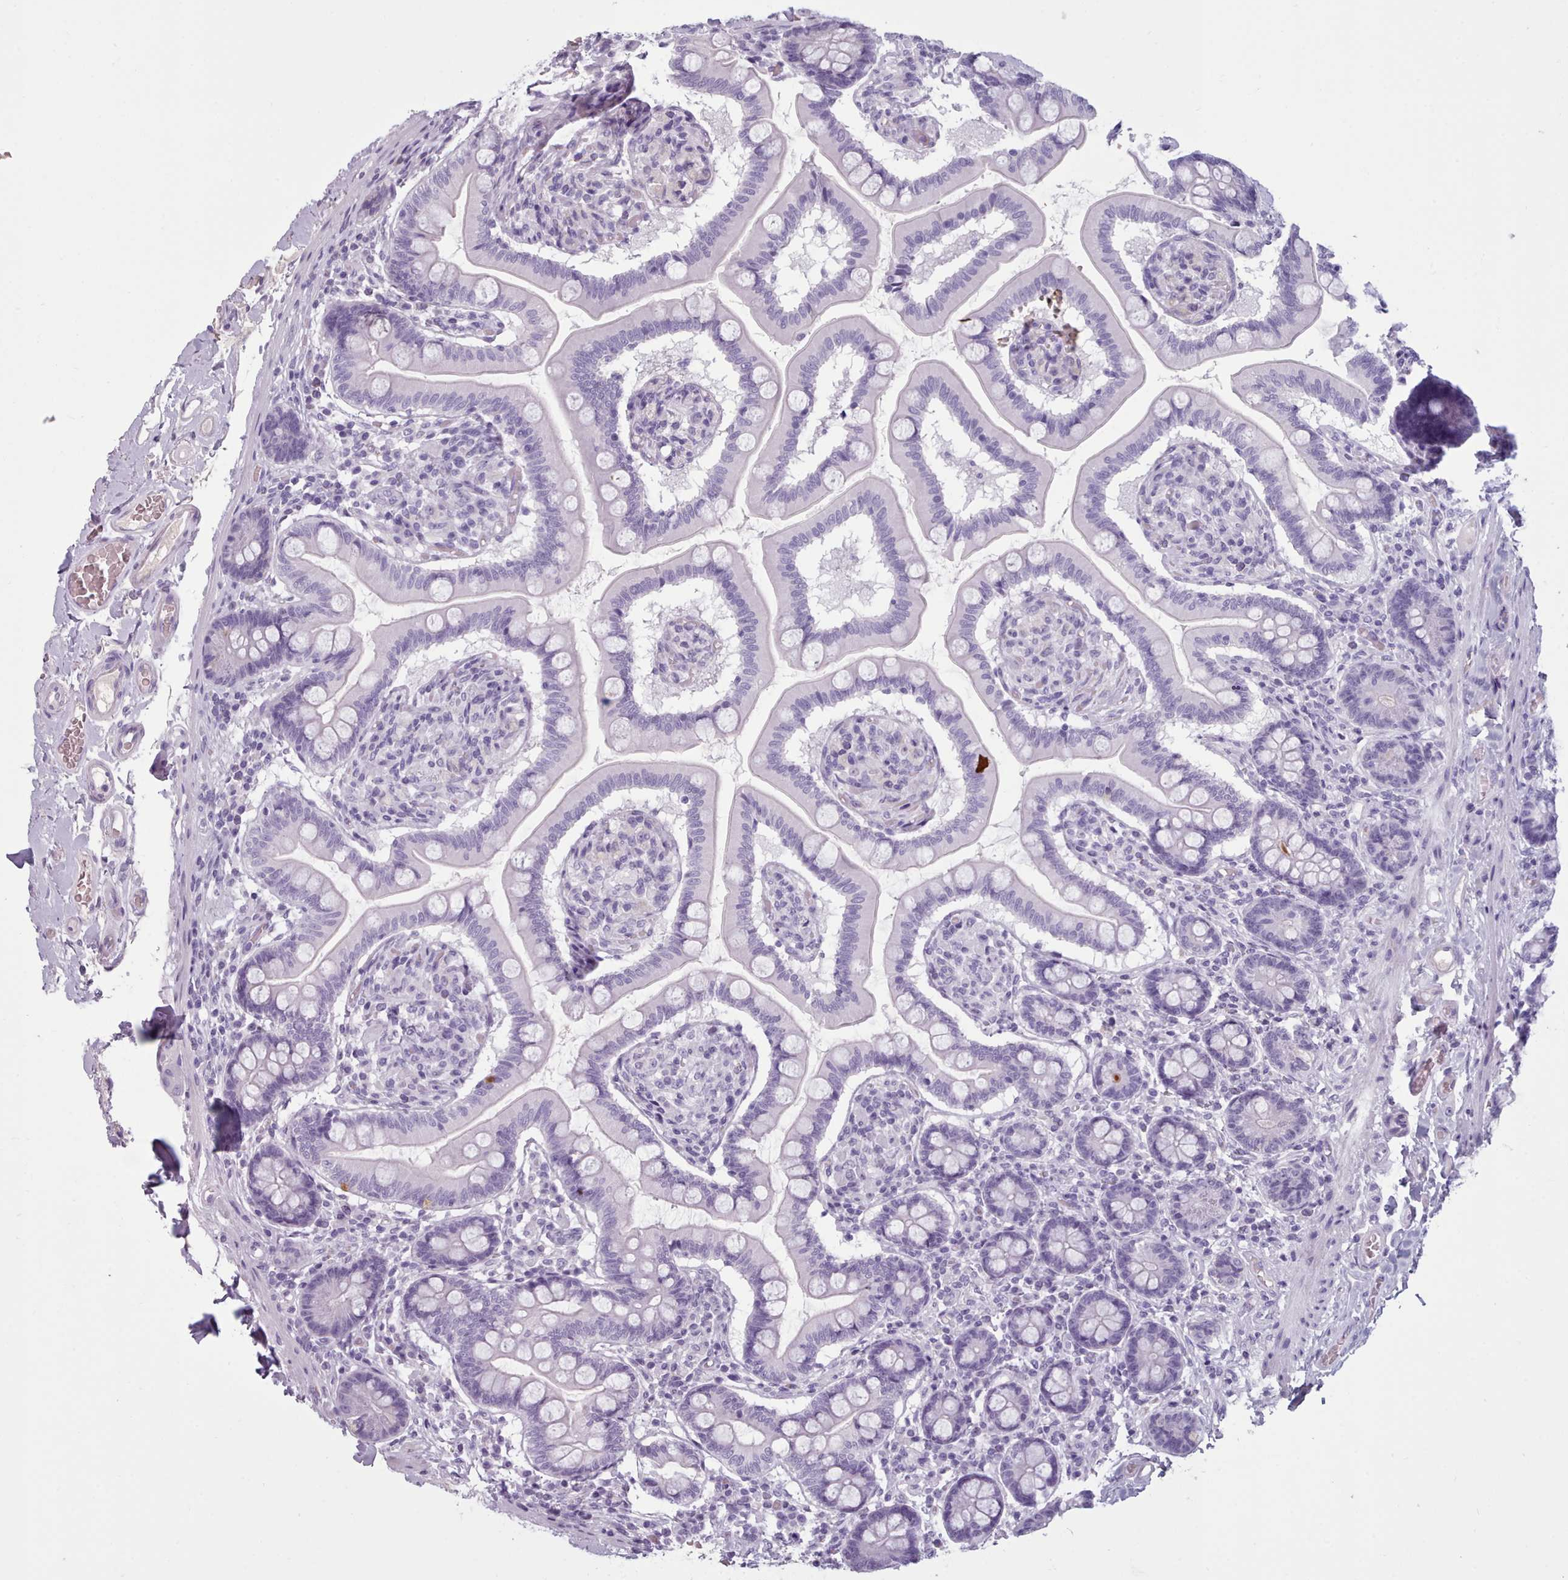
{"staining": {"intensity": "strong", "quantity": "<25%", "location": "cytoplasmic/membranous"}, "tissue": "small intestine", "cell_type": "Glandular cells", "image_type": "normal", "snomed": [{"axis": "morphology", "description": "Normal tissue, NOS"}, {"axis": "topography", "description": "Small intestine"}], "caption": "Unremarkable small intestine reveals strong cytoplasmic/membranous positivity in approximately <25% of glandular cells, visualized by immunohistochemistry.", "gene": "ZNF43", "patient": {"sex": "female", "age": 64}}